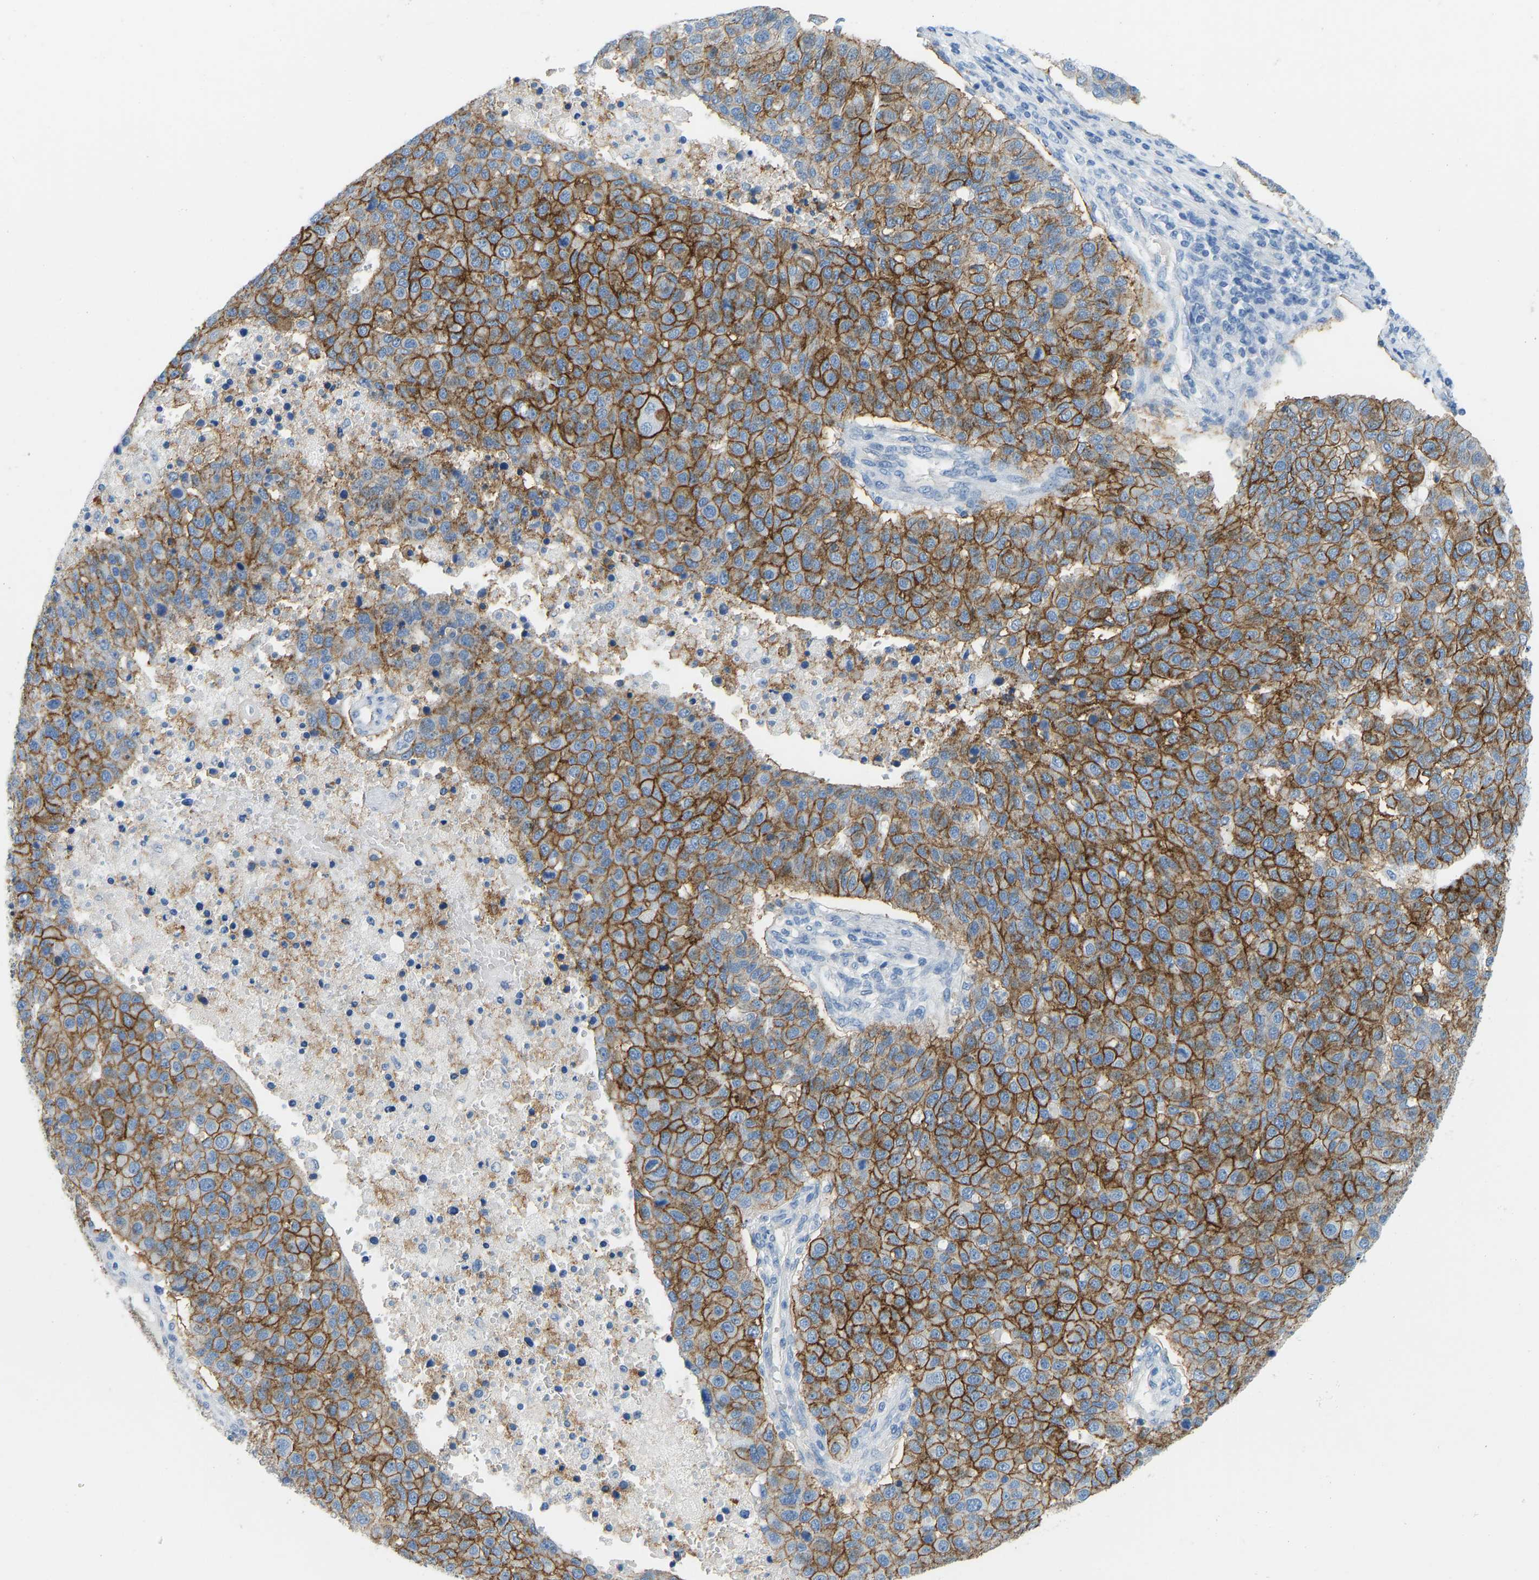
{"staining": {"intensity": "strong", "quantity": ">75%", "location": "cytoplasmic/membranous"}, "tissue": "pancreatic cancer", "cell_type": "Tumor cells", "image_type": "cancer", "snomed": [{"axis": "morphology", "description": "Adenocarcinoma, NOS"}, {"axis": "topography", "description": "Pancreas"}], "caption": "A brown stain highlights strong cytoplasmic/membranous staining of a protein in pancreatic cancer (adenocarcinoma) tumor cells. (brown staining indicates protein expression, while blue staining denotes nuclei).", "gene": "ATP1A1", "patient": {"sex": "female", "age": 61}}